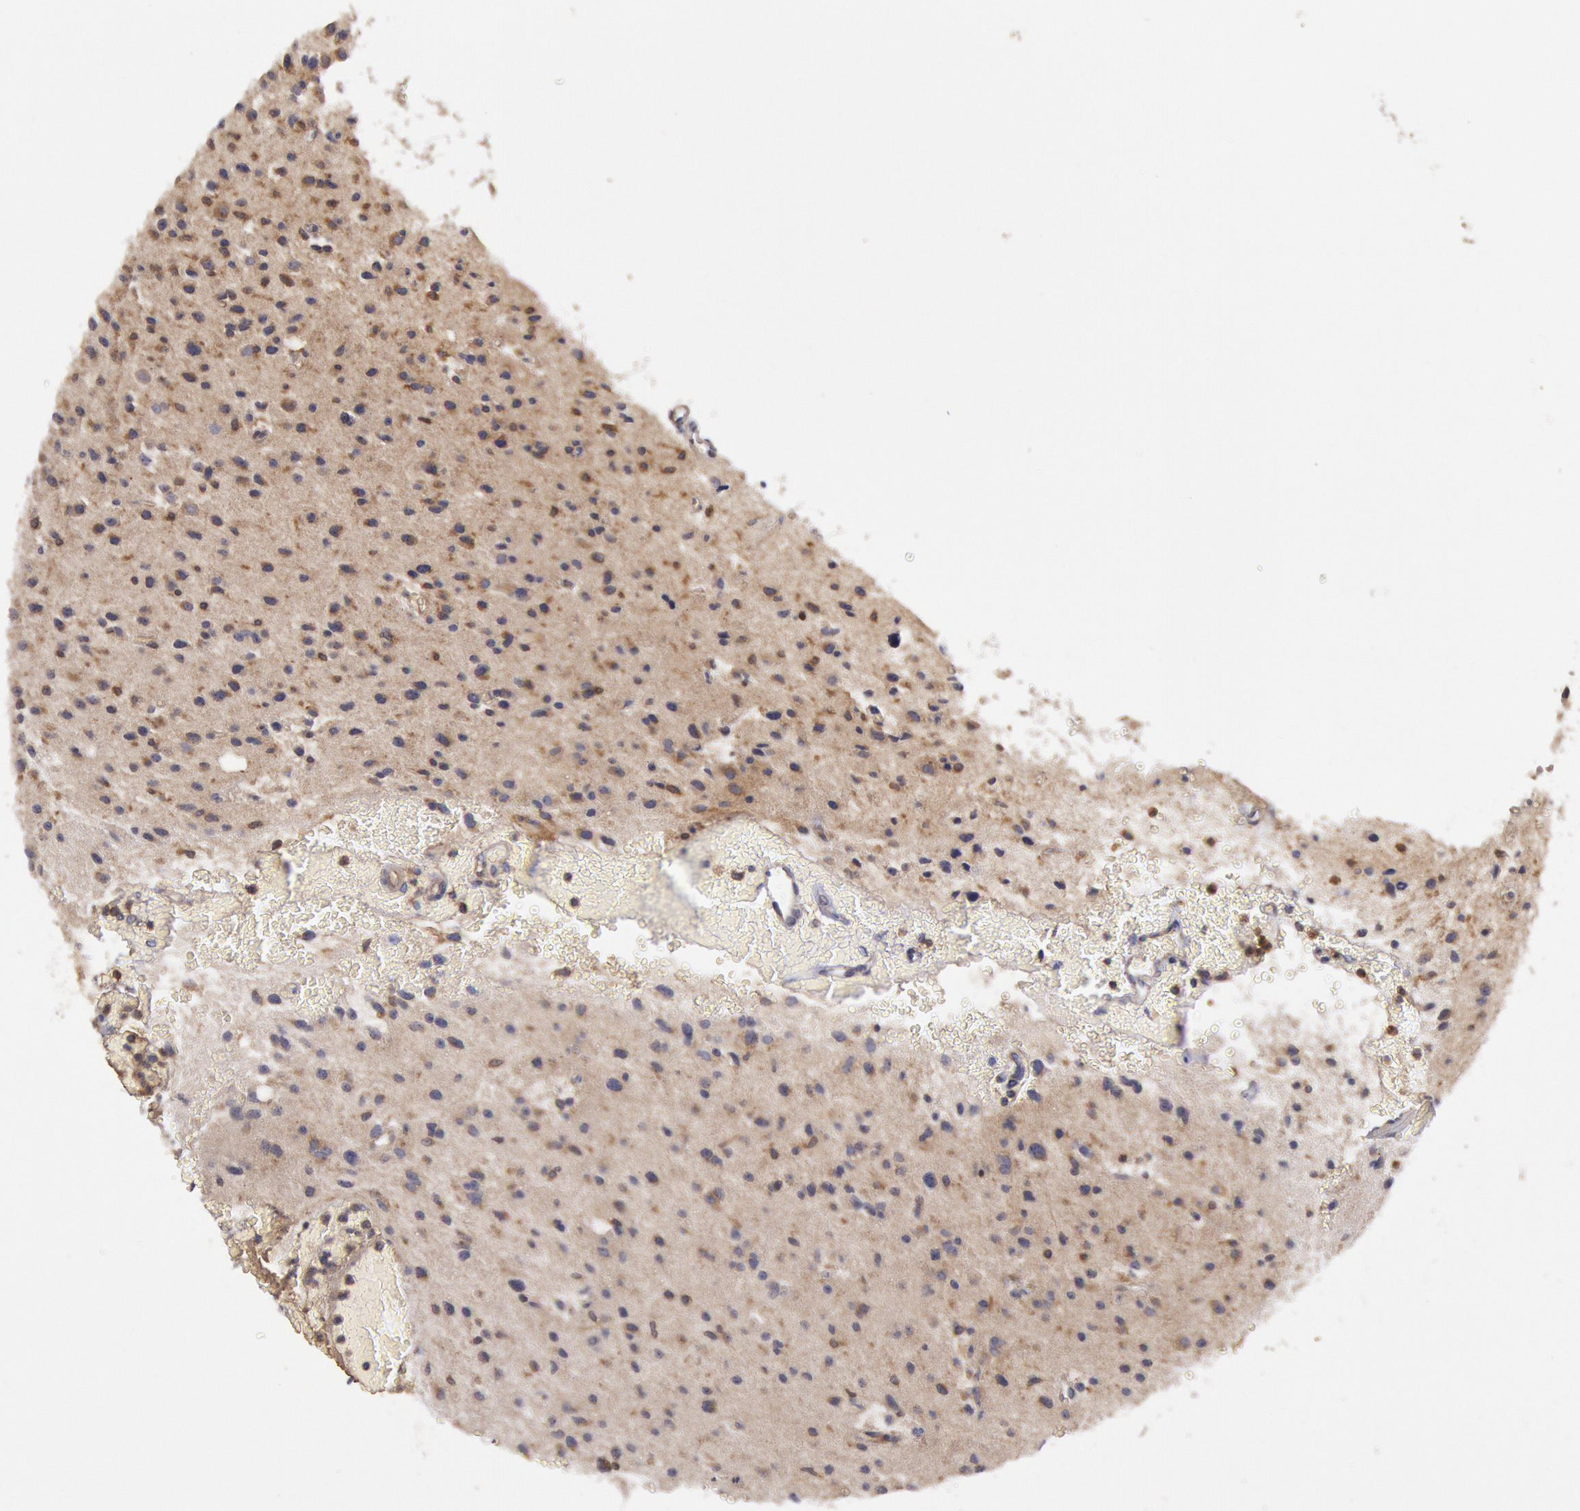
{"staining": {"intensity": "moderate", "quantity": "<25%", "location": "cytoplasmic/membranous"}, "tissue": "glioma", "cell_type": "Tumor cells", "image_type": "cancer", "snomed": [{"axis": "morphology", "description": "Glioma, malignant, Low grade"}, {"axis": "topography", "description": "Brain"}], "caption": "This is an image of immunohistochemistry (IHC) staining of glioma, which shows moderate staining in the cytoplasmic/membranous of tumor cells.", "gene": "PIK3R1", "patient": {"sex": "female", "age": 46}}